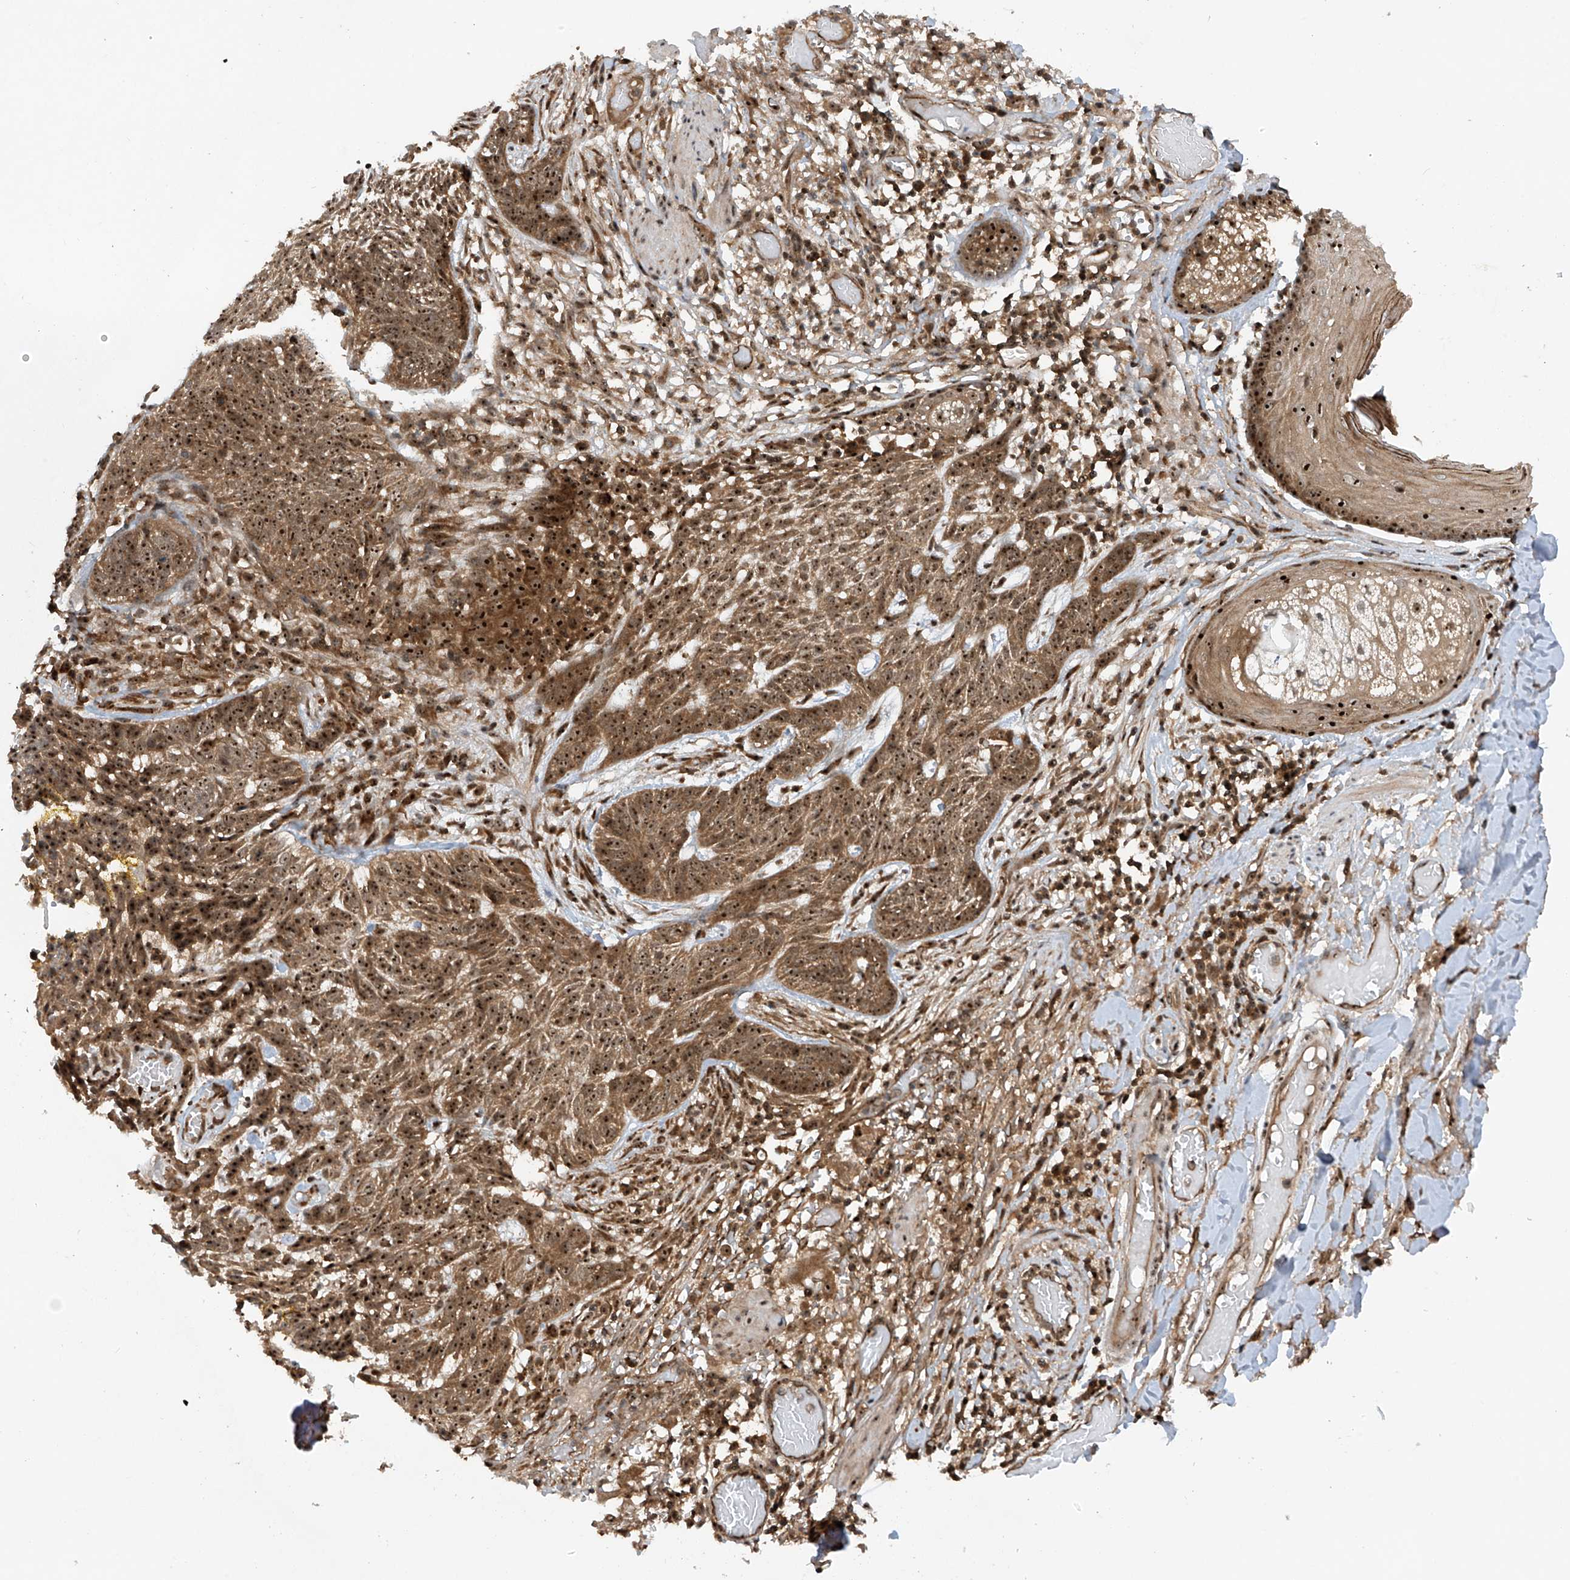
{"staining": {"intensity": "strong", "quantity": ">75%", "location": "cytoplasmic/membranous,nuclear"}, "tissue": "skin cancer", "cell_type": "Tumor cells", "image_type": "cancer", "snomed": [{"axis": "morphology", "description": "Normal tissue, NOS"}, {"axis": "morphology", "description": "Basal cell carcinoma"}, {"axis": "topography", "description": "Skin"}], "caption": "High-power microscopy captured an immunohistochemistry (IHC) histopathology image of skin cancer, revealing strong cytoplasmic/membranous and nuclear staining in approximately >75% of tumor cells. Immunohistochemistry stains the protein in brown and the nuclei are stained blue.", "gene": "C1orf131", "patient": {"sex": "male", "age": 64}}